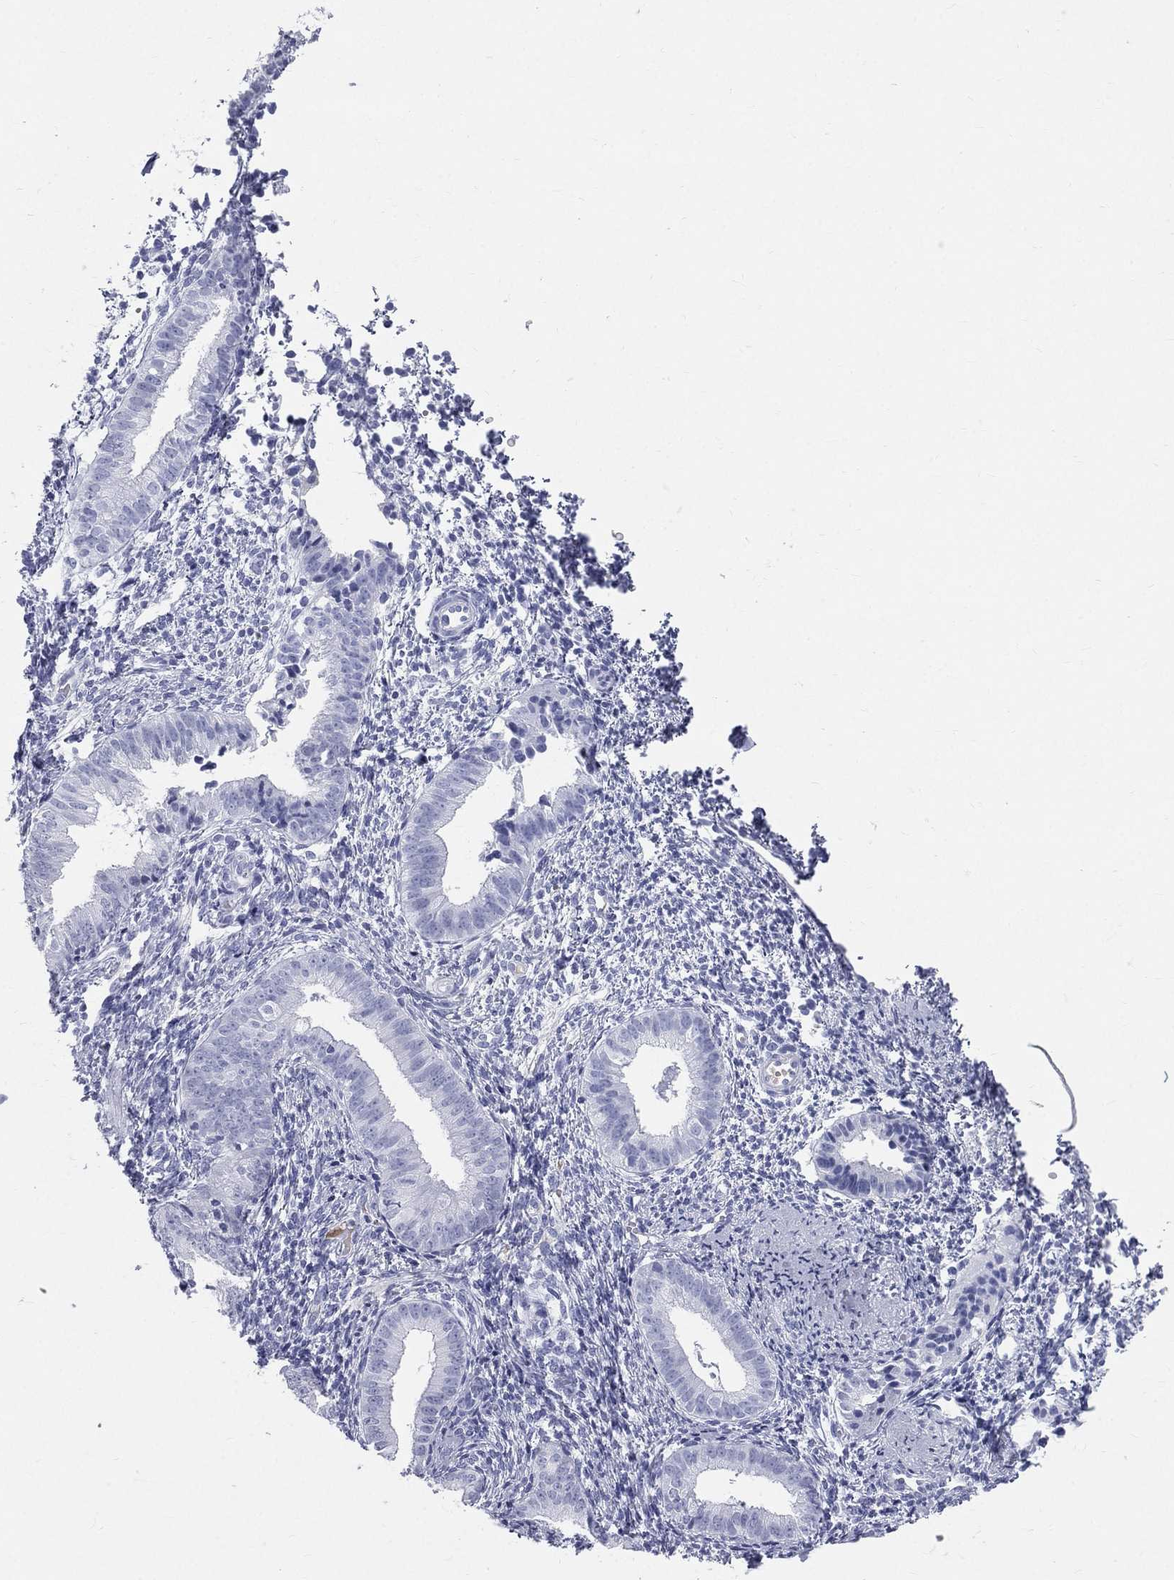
{"staining": {"intensity": "negative", "quantity": "none", "location": "none"}, "tissue": "endometrium", "cell_type": "Cells in endometrial stroma", "image_type": "normal", "snomed": [{"axis": "morphology", "description": "Normal tissue, NOS"}, {"axis": "topography", "description": "Endometrium"}], "caption": "Image shows no protein staining in cells in endometrial stroma of unremarkable endometrium. (Stains: DAB (3,3'-diaminobenzidine) immunohistochemistry (IHC) with hematoxylin counter stain, Microscopy: brightfield microscopy at high magnification).", "gene": "HP", "patient": {"sex": "female", "age": 47}}